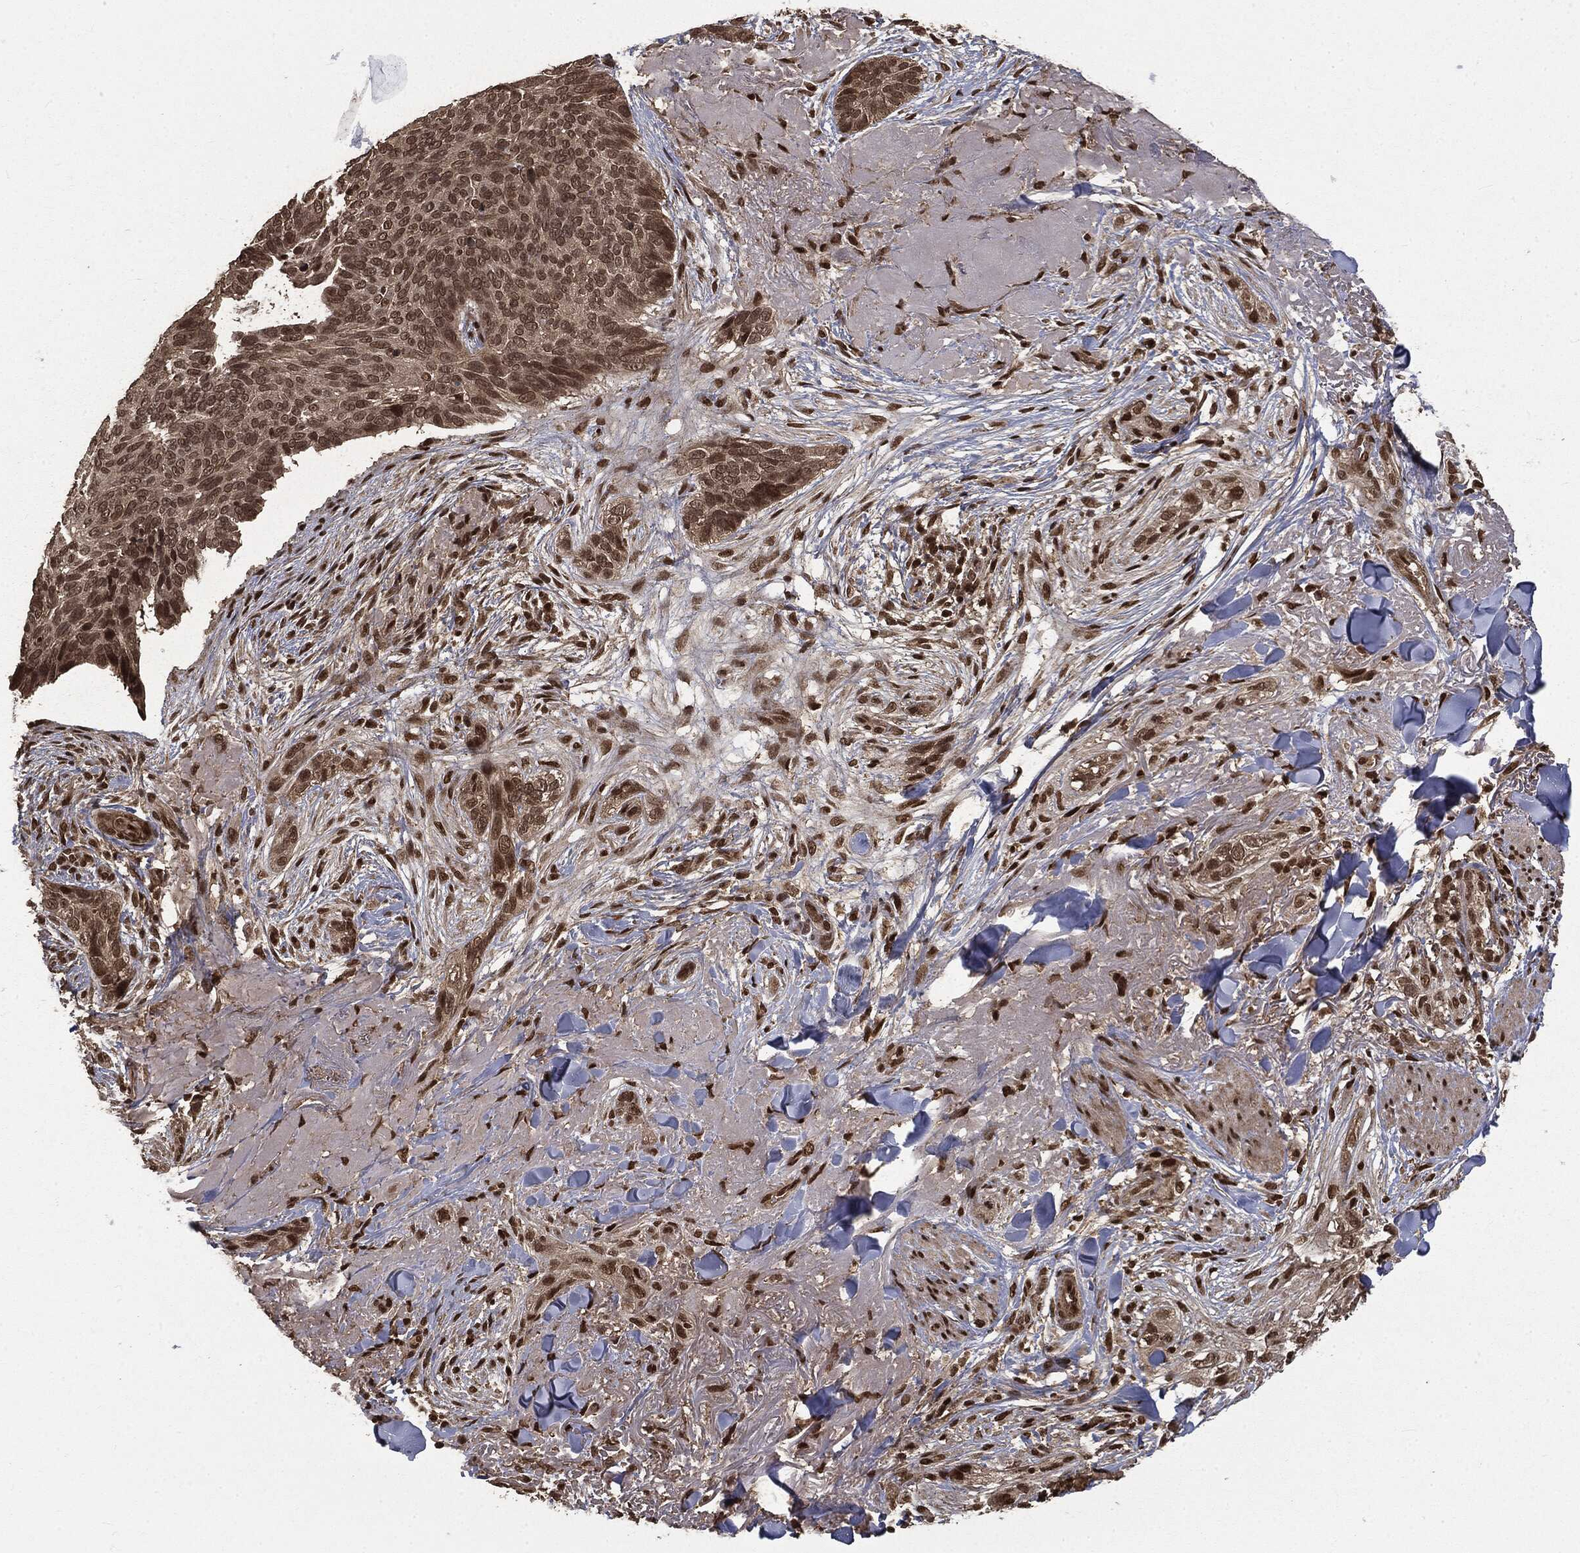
{"staining": {"intensity": "weak", "quantity": ">75%", "location": "nuclear"}, "tissue": "skin cancer", "cell_type": "Tumor cells", "image_type": "cancer", "snomed": [{"axis": "morphology", "description": "Basal cell carcinoma"}, {"axis": "topography", "description": "Skin"}], "caption": "Weak nuclear expression is present in approximately >75% of tumor cells in skin cancer. (DAB IHC, brown staining for protein, blue staining for nuclei).", "gene": "CTDP1", "patient": {"sex": "male", "age": 91}}